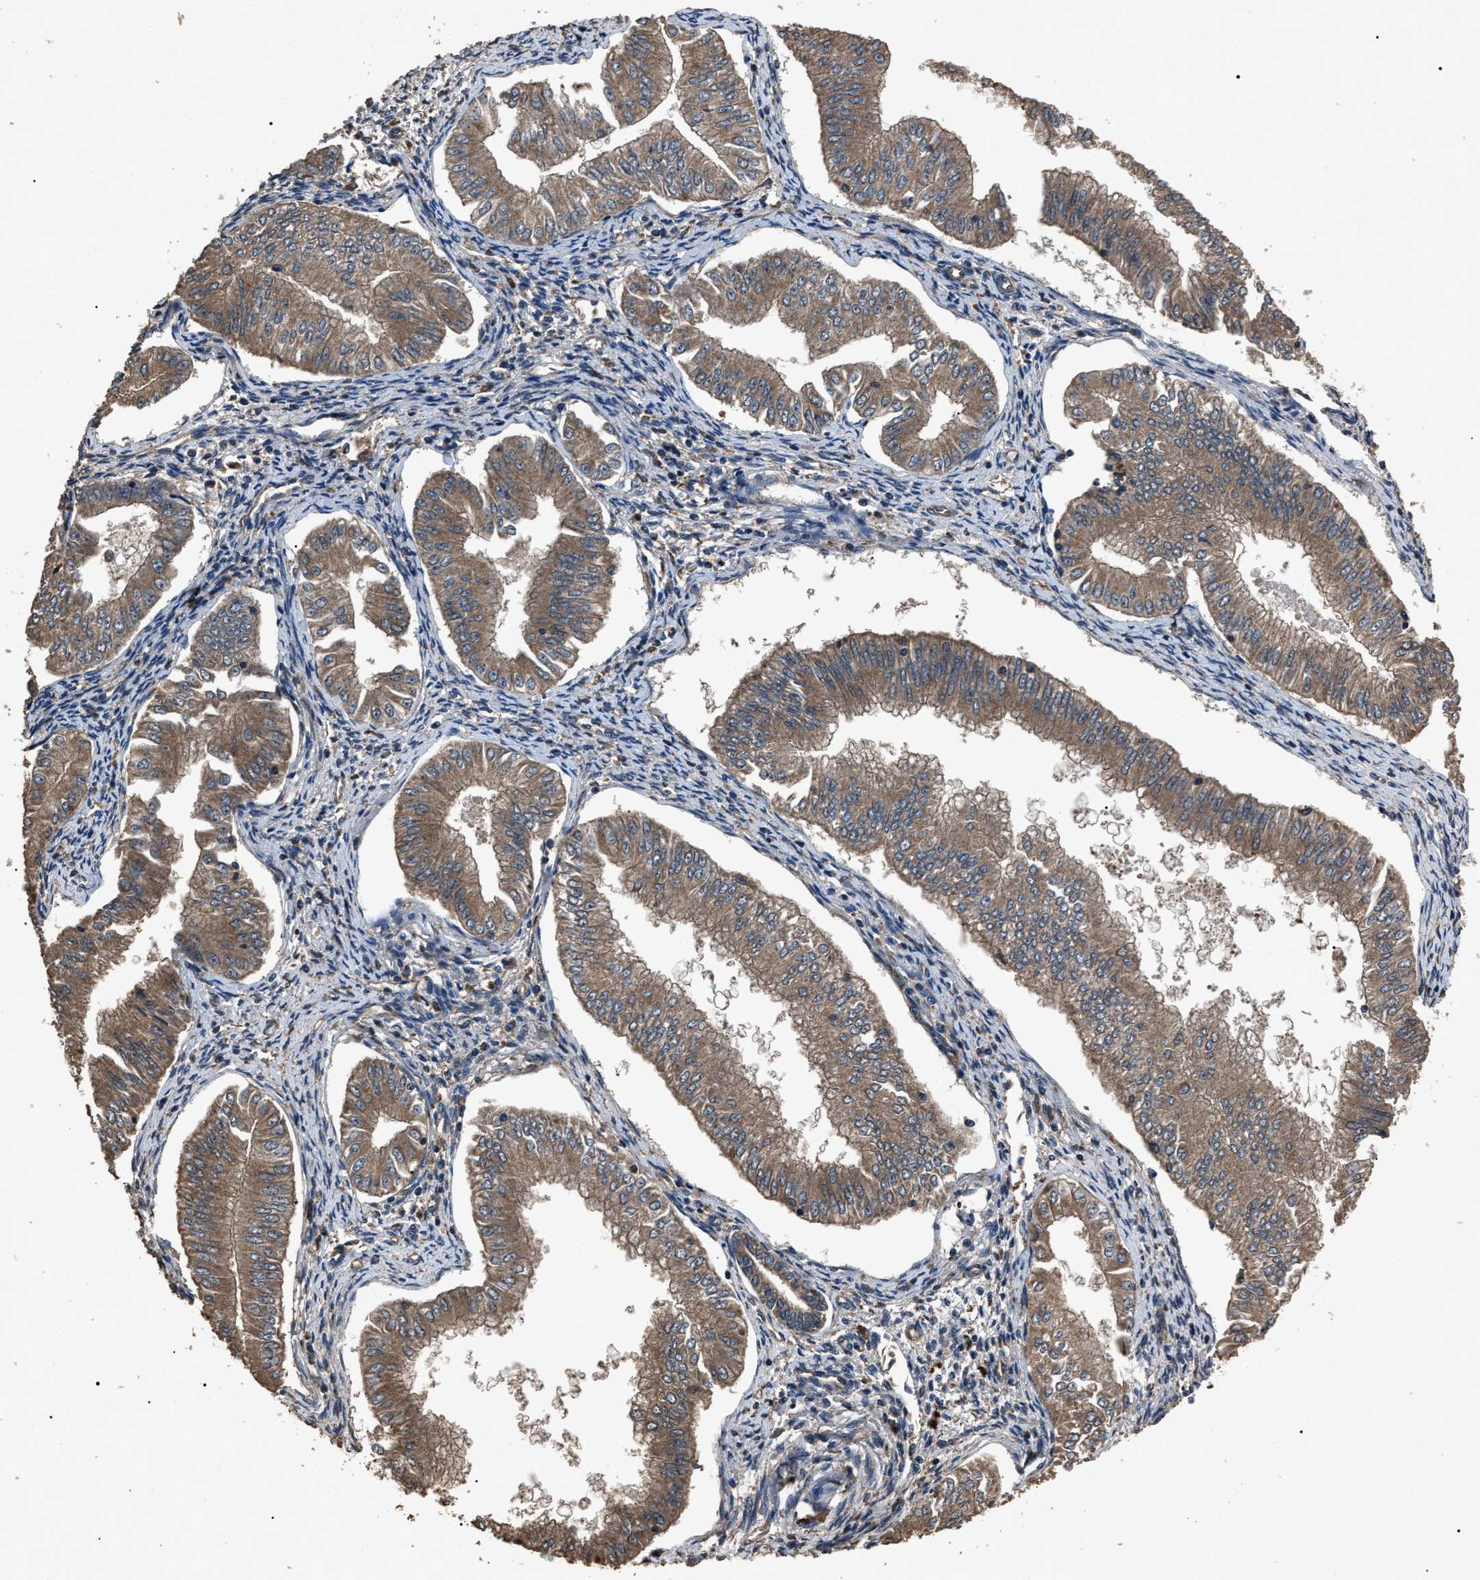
{"staining": {"intensity": "moderate", "quantity": ">75%", "location": "cytoplasmic/membranous"}, "tissue": "endometrial cancer", "cell_type": "Tumor cells", "image_type": "cancer", "snomed": [{"axis": "morphology", "description": "Normal tissue, NOS"}, {"axis": "morphology", "description": "Adenocarcinoma, NOS"}, {"axis": "topography", "description": "Endometrium"}], "caption": "Moderate cytoplasmic/membranous positivity for a protein is identified in approximately >75% of tumor cells of adenocarcinoma (endometrial) using IHC.", "gene": "RNF216", "patient": {"sex": "female", "age": 53}}